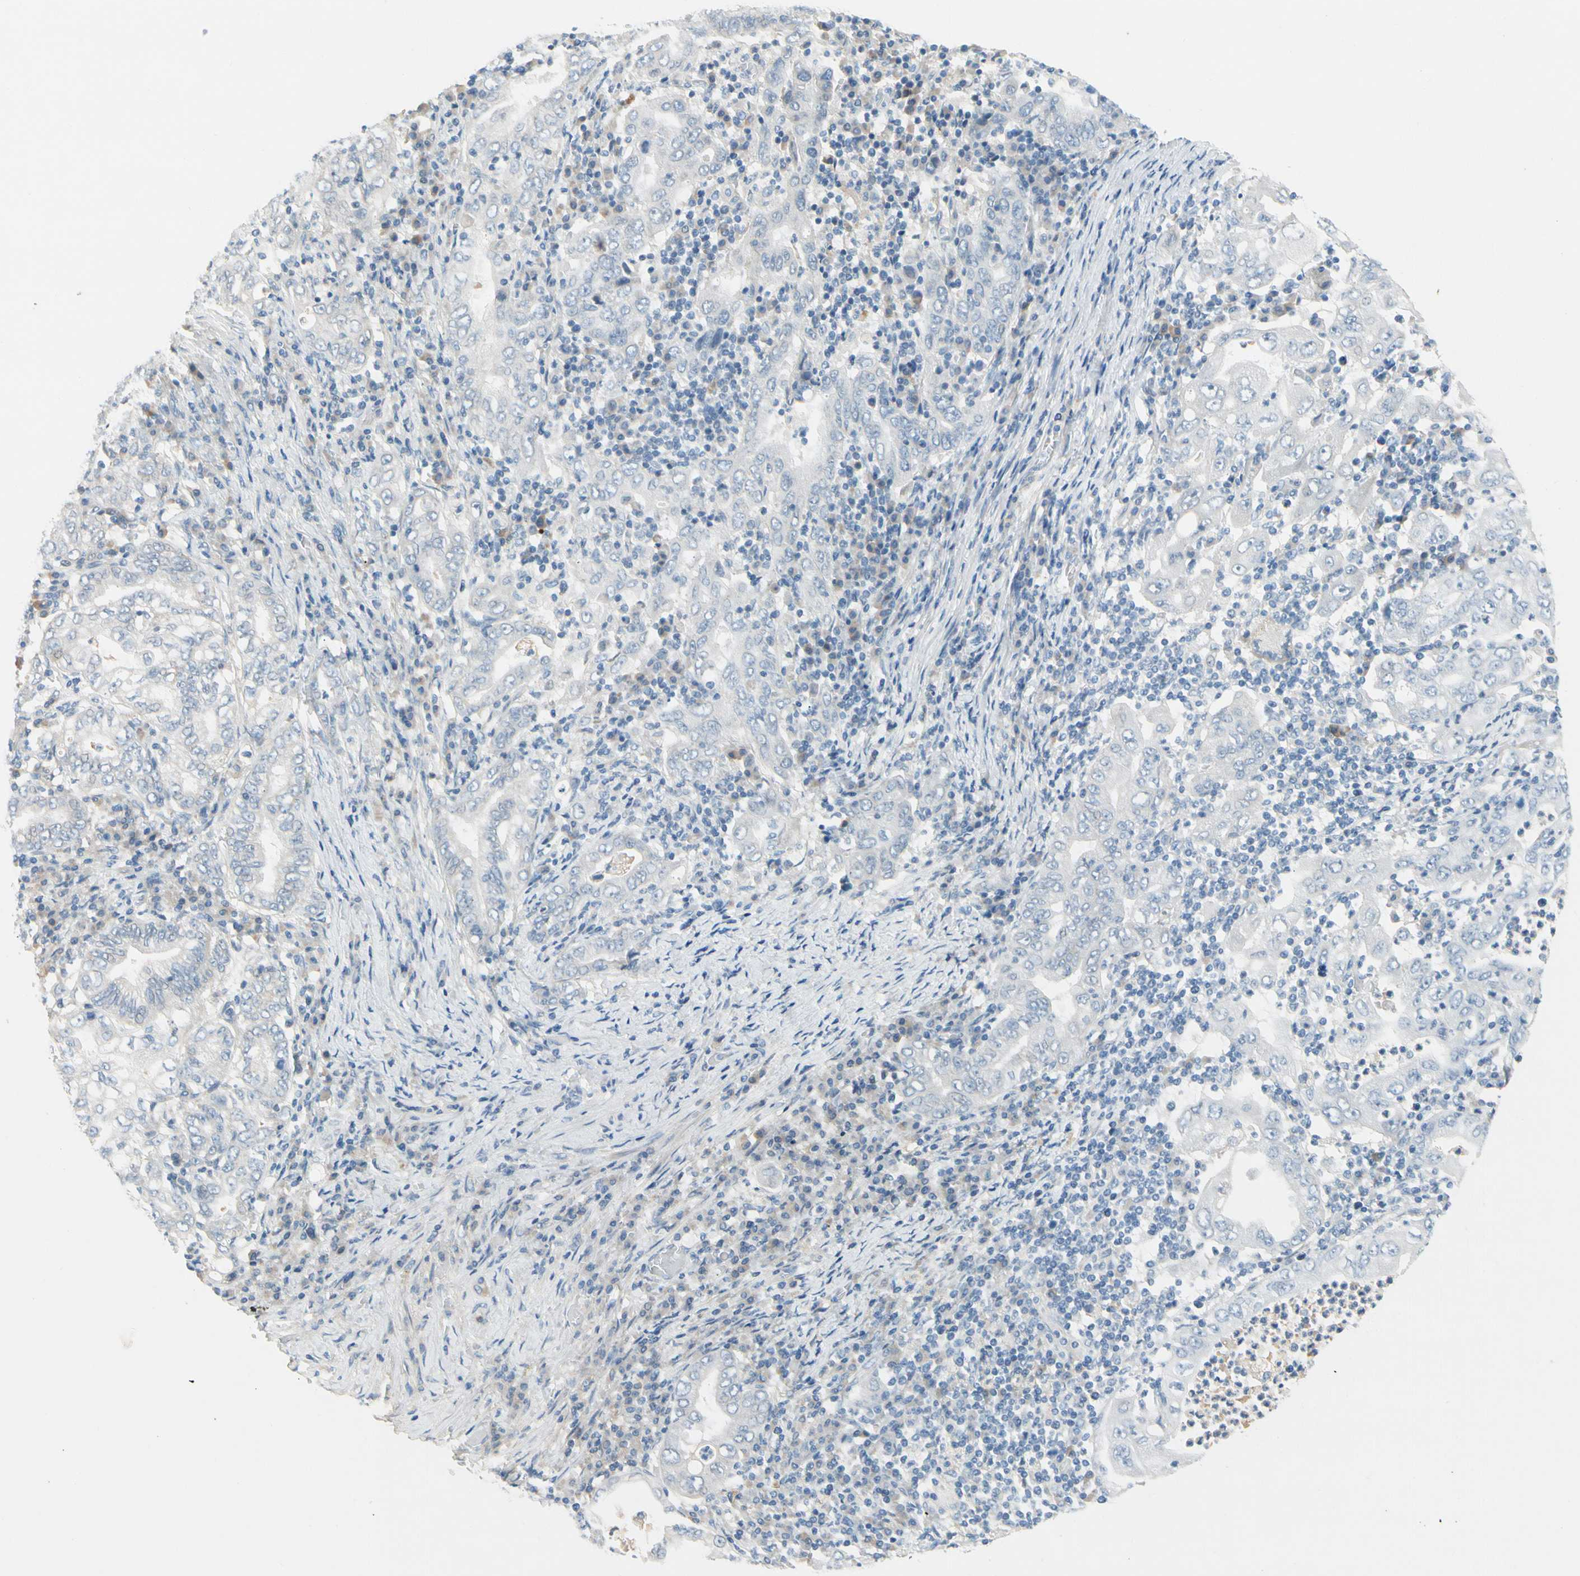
{"staining": {"intensity": "negative", "quantity": "none", "location": "none"}, "tissue": "stomach cancer", "cell_type": "Tumor cells", "image_type": "cancer", "snomed": [{"axis": "morphology", "description": "Normal tissue, NOS"}, {"axis": "morphology", "description": "Adenocarcinoma, NOS"}, {"axis": "topography", "description": "Esophagus"}, {"axis": "topography", "description": "Stomach, upper"}, {"axis": "topography", "description": "Peripheral nerve tissue"}], "caption": "This is an immunohistochemistry micrograph of stomach cancer. There is no expression in tumor cells.", "gene": "CNDP1", "patient": {"sex": "male", "age": 62}}